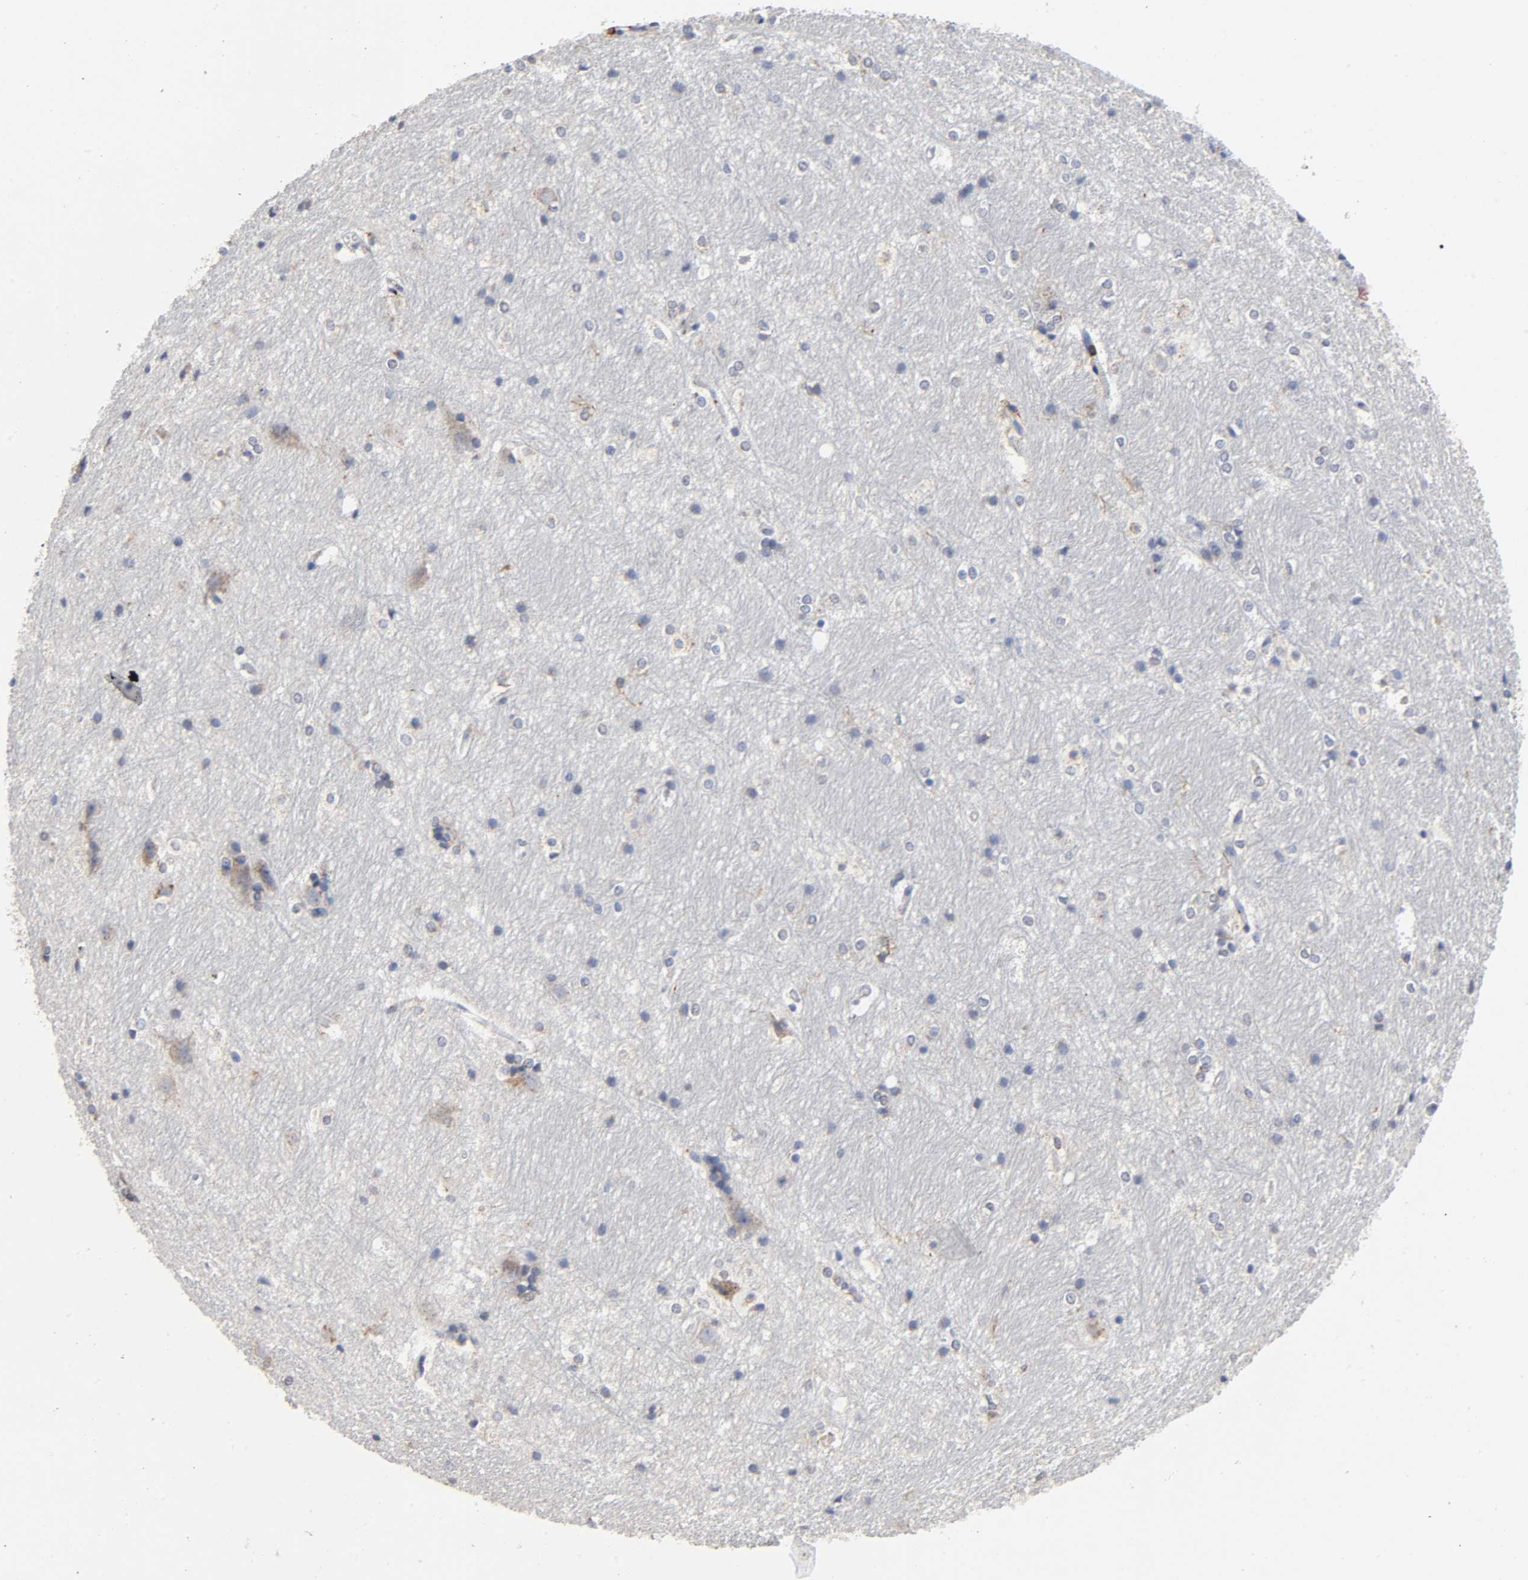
{"staining": {"intensity": "negative", "quantity": "none", "location": "none"}, "tissue": "hippocampus", "cell_type": "Glial cells", "image_type": "normal", "snomed": [{"axis": "morphology", "description": "Normal tissue, NOS"}, {"axis": "topography", "description": "Hippocampus"}], "caption": "The immunohistochemistry histopathology image has no significant staining in glial cells of hippocampus.", "gene": "CAPN10", "patient": {"sex": "female", "age": 19}}